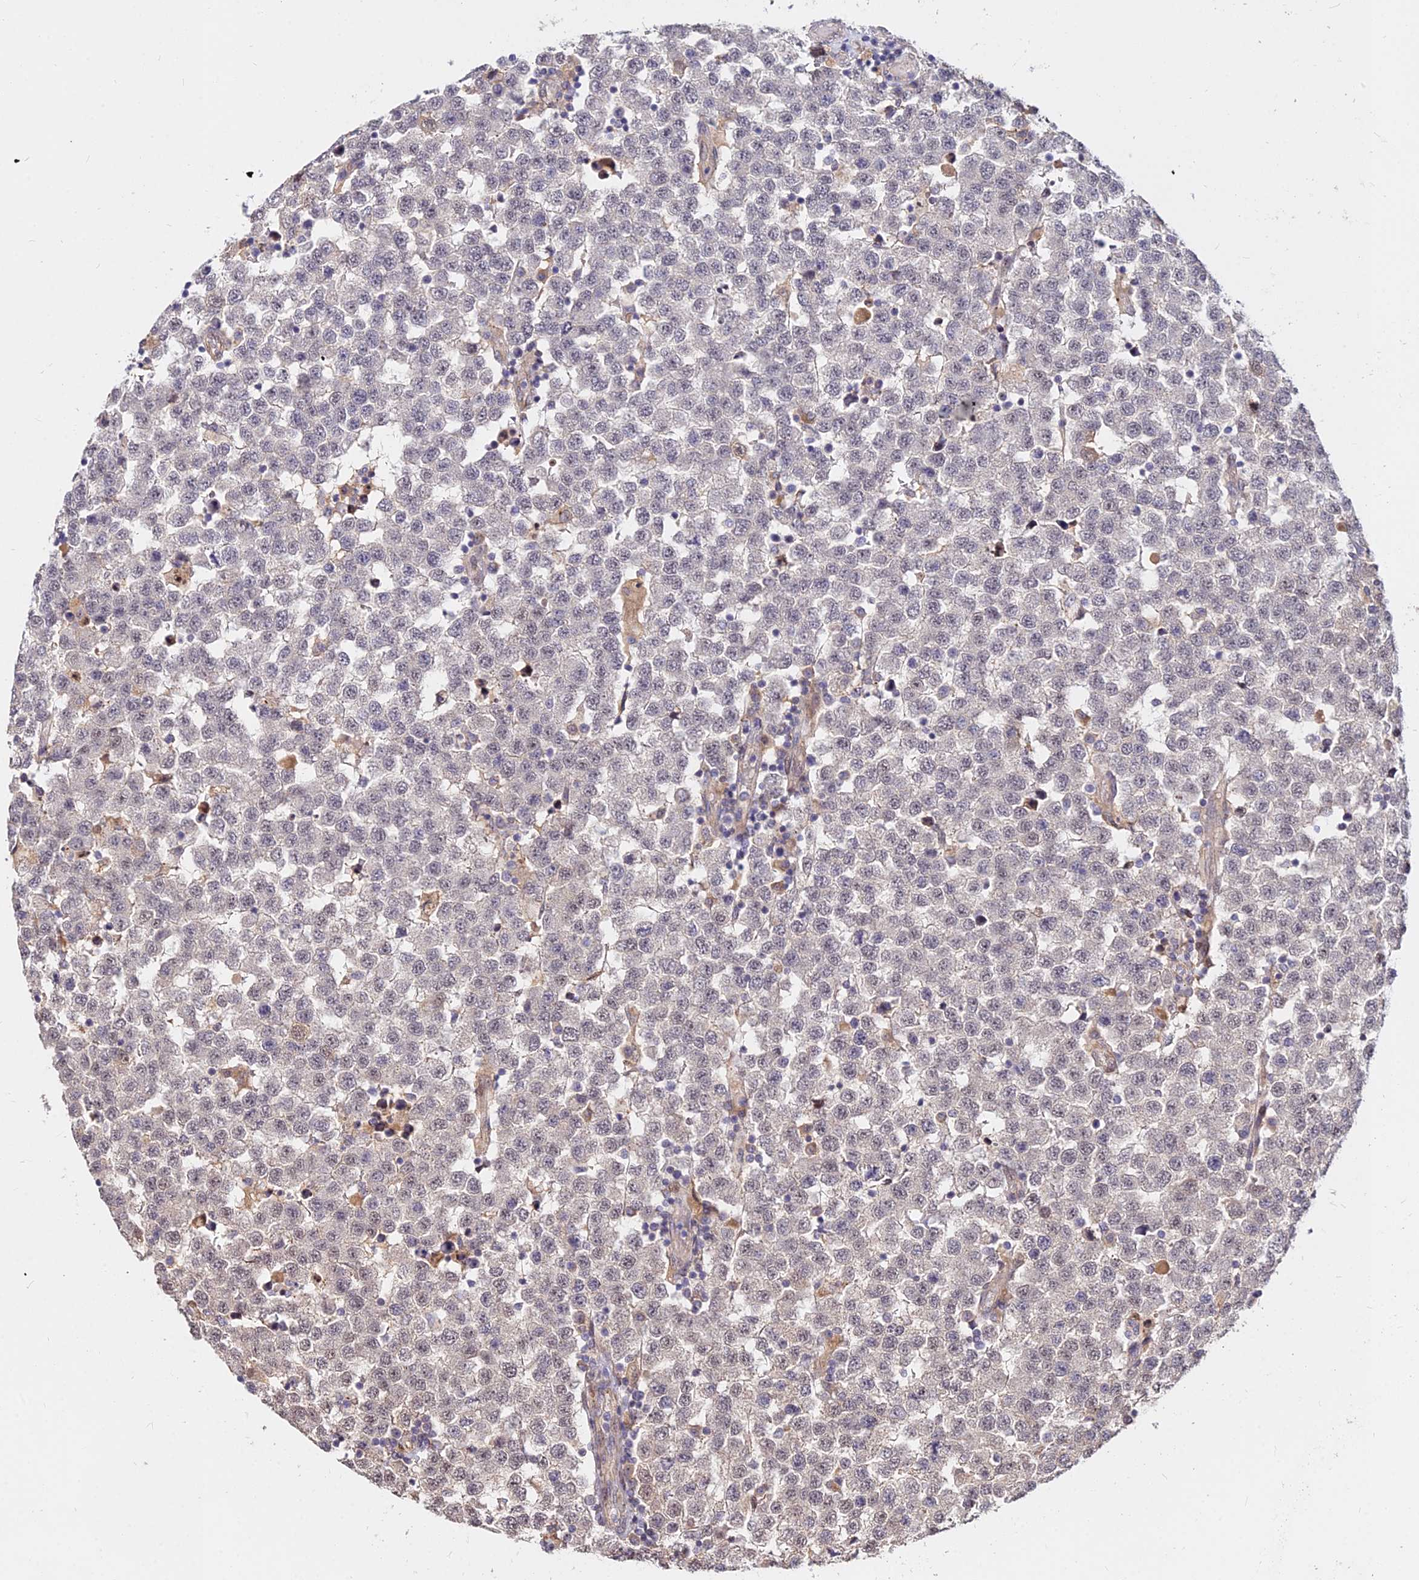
{"staining": {"intensity": "negative", "quantity": "none", "location": "none"}, "tissue": "testis cancer", "cell_type": "Tumor cells", "image_type": "cancer", "snomed": [{"axis": "morphology", "description": "Seminoma, NOS"}, {"axis": "topography", "description": "Testis"}], "caption": "Immunohistochemistry (IHC) of human seminoma (testis) demonstrates no expression in tumor cells.", "gene": "C11orf68", "patient": {"sex": "male", "age": 34}}